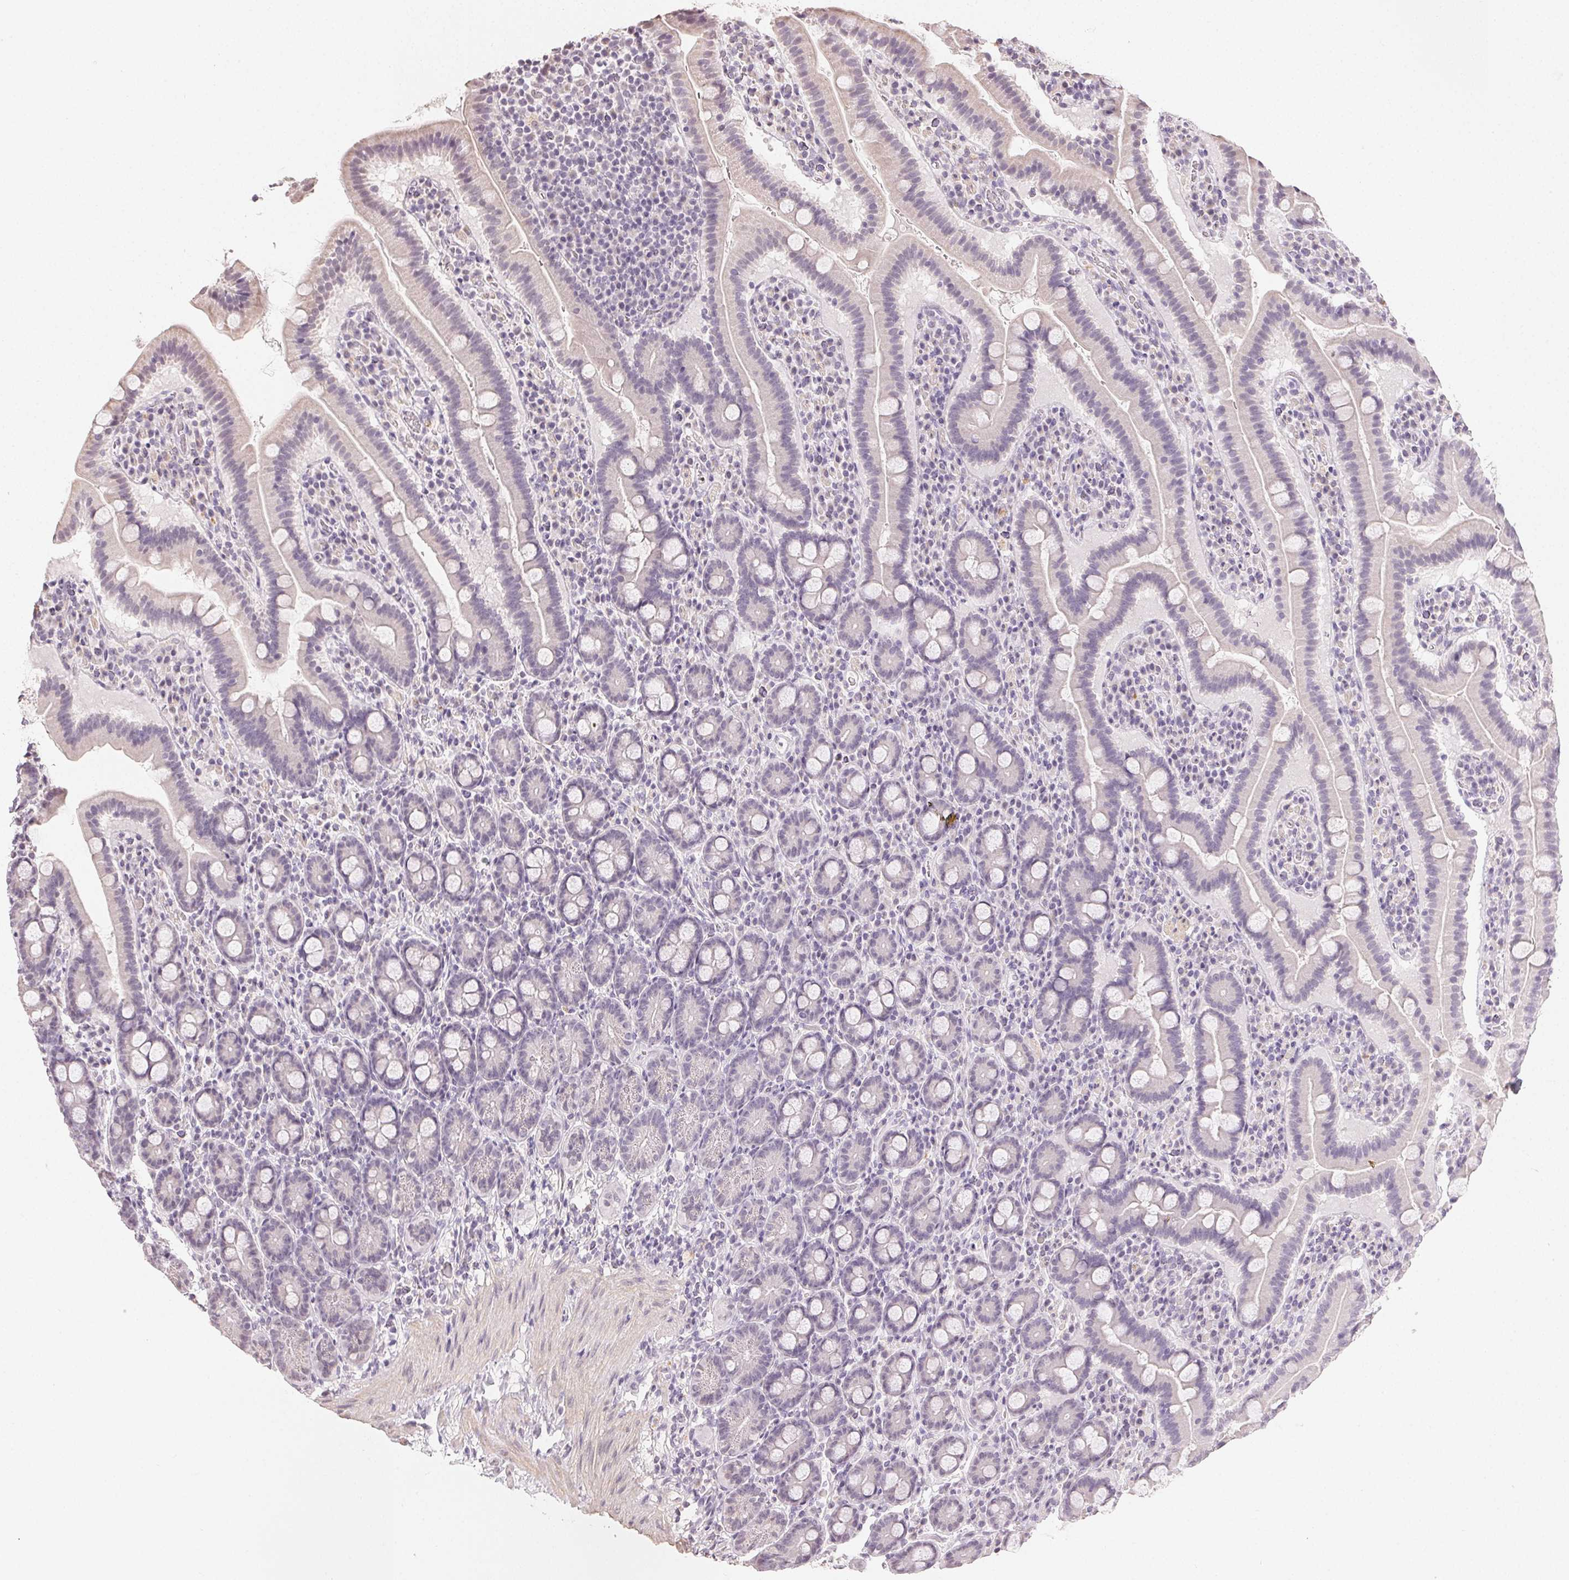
{"staining": {"intensity": "negative", "quantity": "none", "location": "none"}, "tissue": "small intestine", "cell_type": "Glandular cells", "image_type": "normal", "snomed": [{"axis": "morphology", "description": "Normal tissue, NOS"}, {"axis": "topography", "description": "Small intestine"}], "caption": "Protein analysis of unremarkable small intestine reveals no significant staining in glandular cells. Nuclei are stained in blue.", "gene": "TMEM174", "patient": {"sex": "male", "age": 26}}